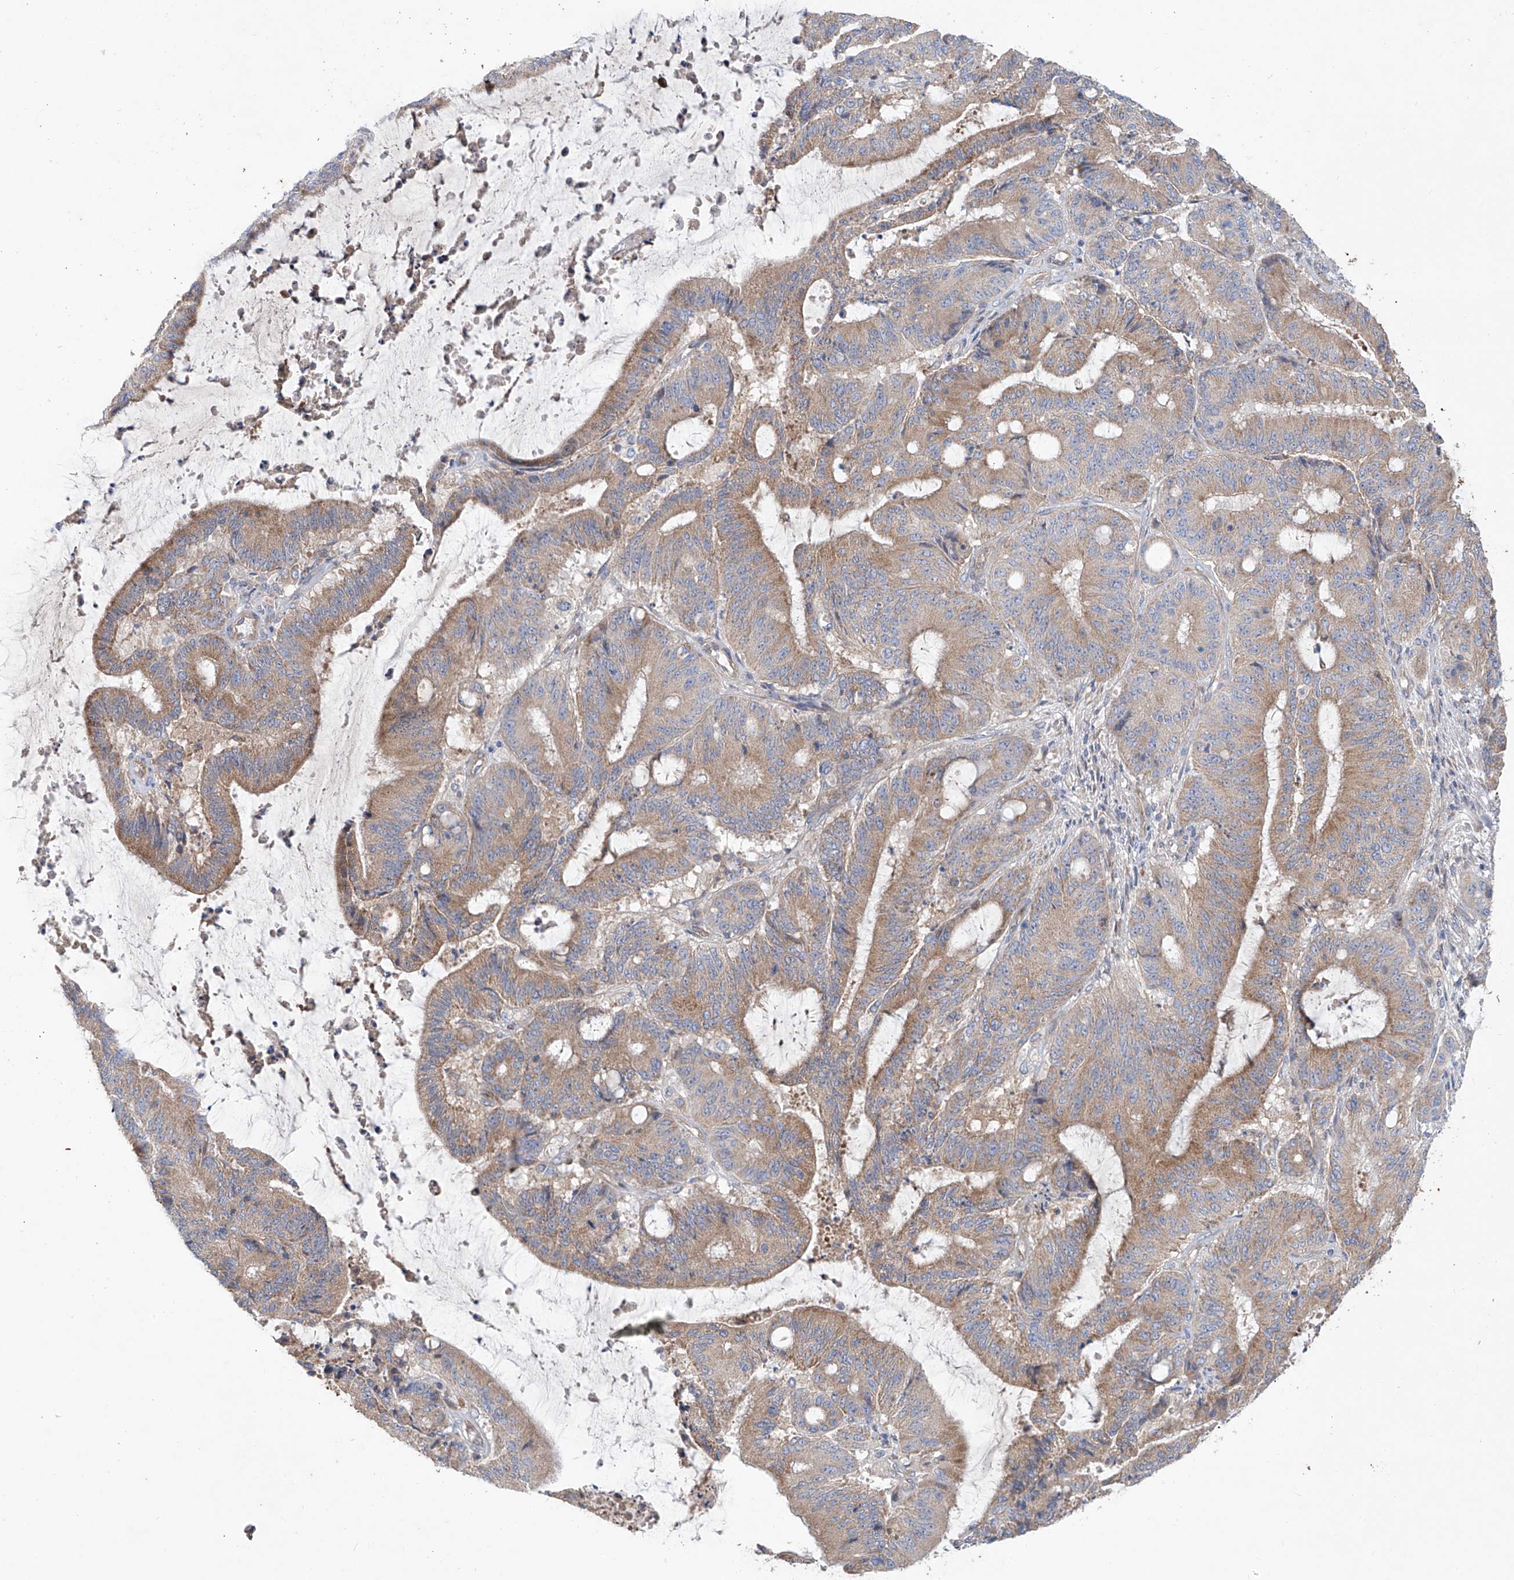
{"staining": {"intensity": "moderate", "quantity": "25%-75%", "location": "cytoplasmic/membranous"}, "tissue": "liver cancer", "cell_type": "Tumor cells", "image_type": "cancer", "snomed": [{"axis": "morphology", "description": "Normal tissue, NOS"}, {"axis": "morphology", "description": "Cholangiocarcinoma"}, {"axis": "topography", "description": "Liver"}, {"axis": "topography", "description": "Peripheral nerve tissue"}], "caption": "Immunohistochemical staining of human liver cancer (cholangiocarcinoma) displays moderate cytoplasmic/membranous protein staining in approximately 25%-75% of tumor cells. (Stains: DAB (3,3'-diaminobenzidine) in brown, nuclei in blue, Microscopy: brightfield microscopy at high magnification).", "gene": "KLC4", "patient": {"sex": "female", "age": 73}}